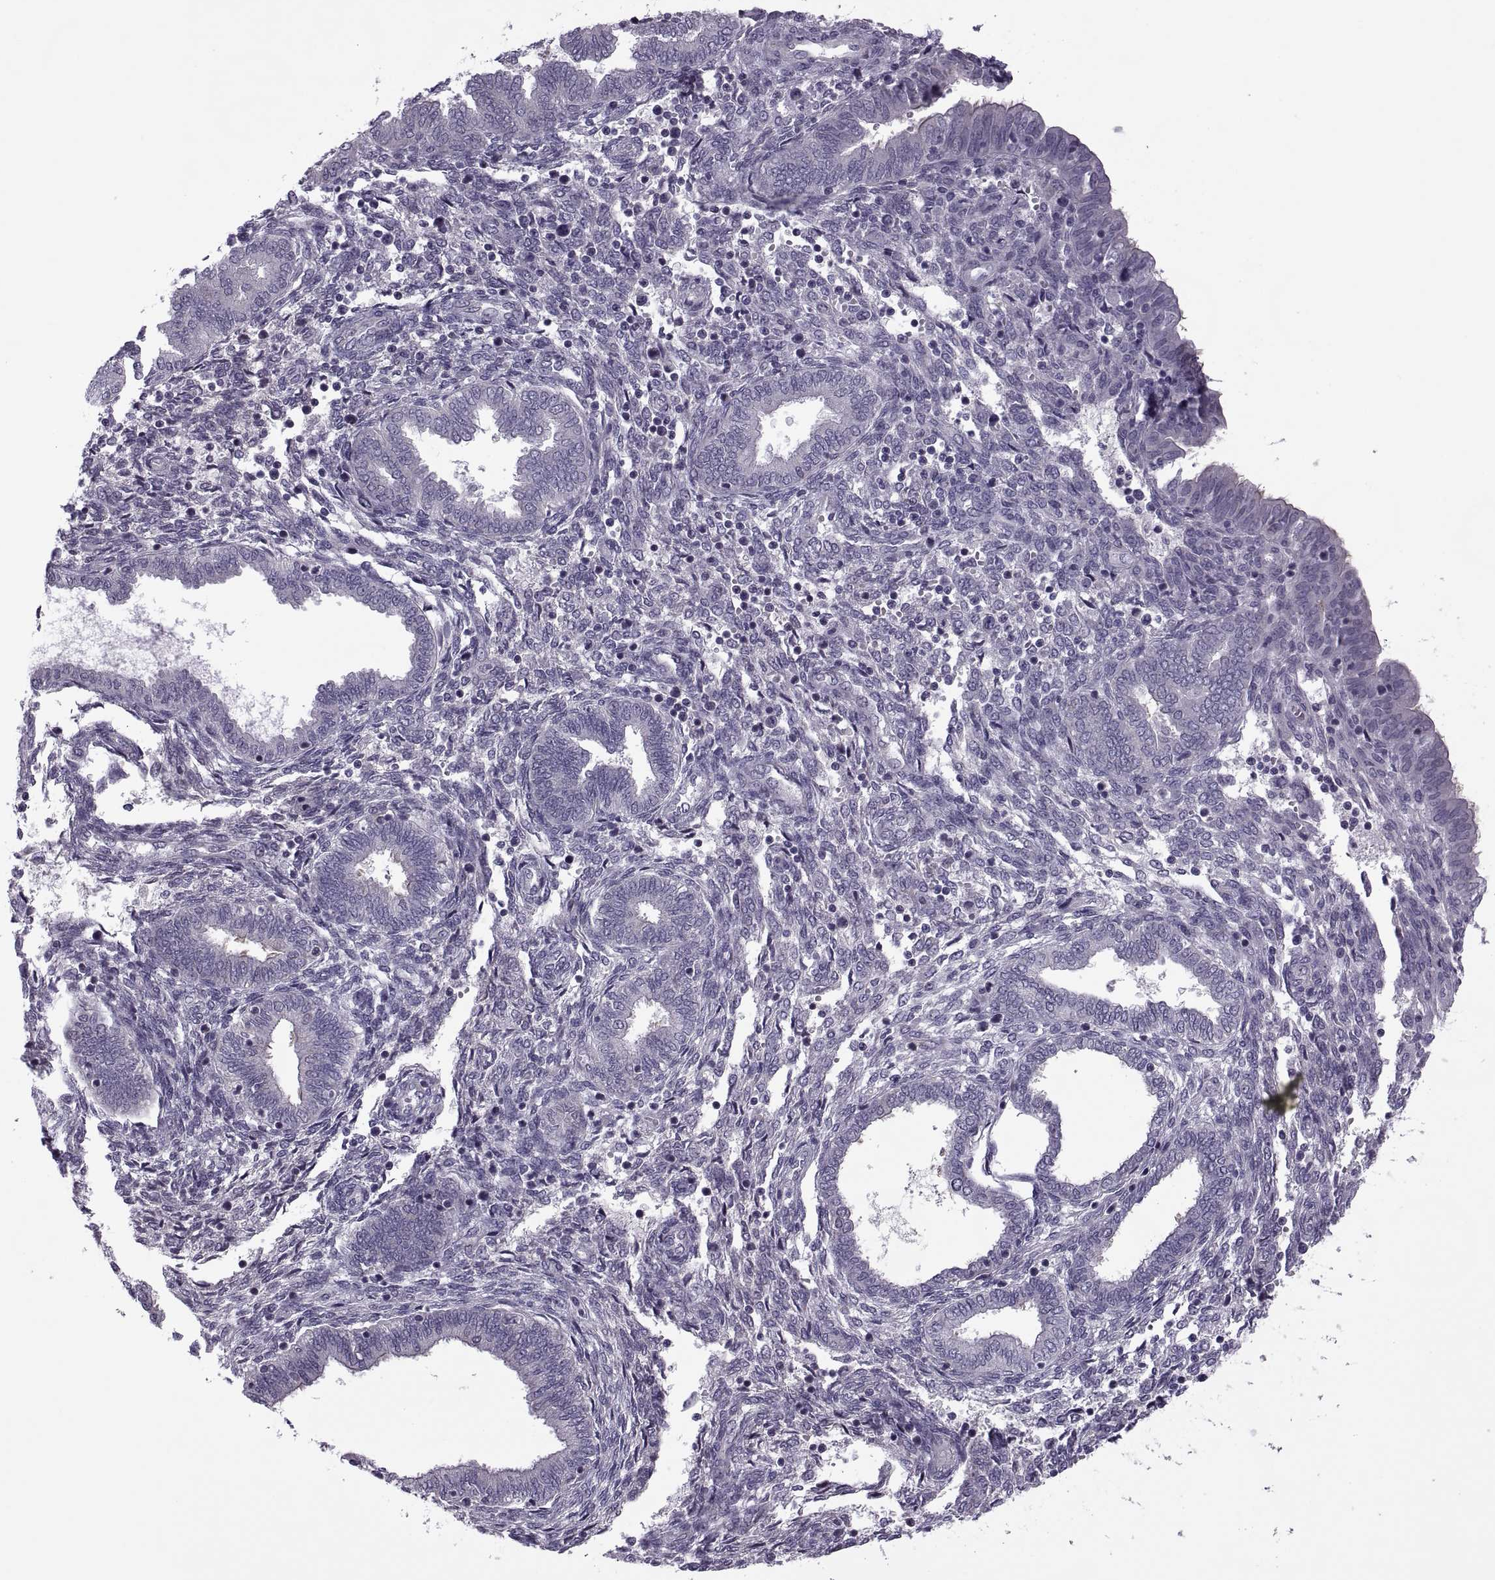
{"staining": {"intensity": "negative", "quantity": "none", "location": "none"}, "tissue": "endometrium", "cell_type": "Cells in endometrial stroma", "image_type": "normal", "snomed": [{"axis": "morphology", "description": "Normal tissue, NOS"}, {"axis": "topography", "description": "Endometrium"}], "caption": "A histopathology image of human endometrium is negative for staining in cells in endometrial stroma.", "gene": "ODF3", "patient": {"sex": "female", "age": 42}}